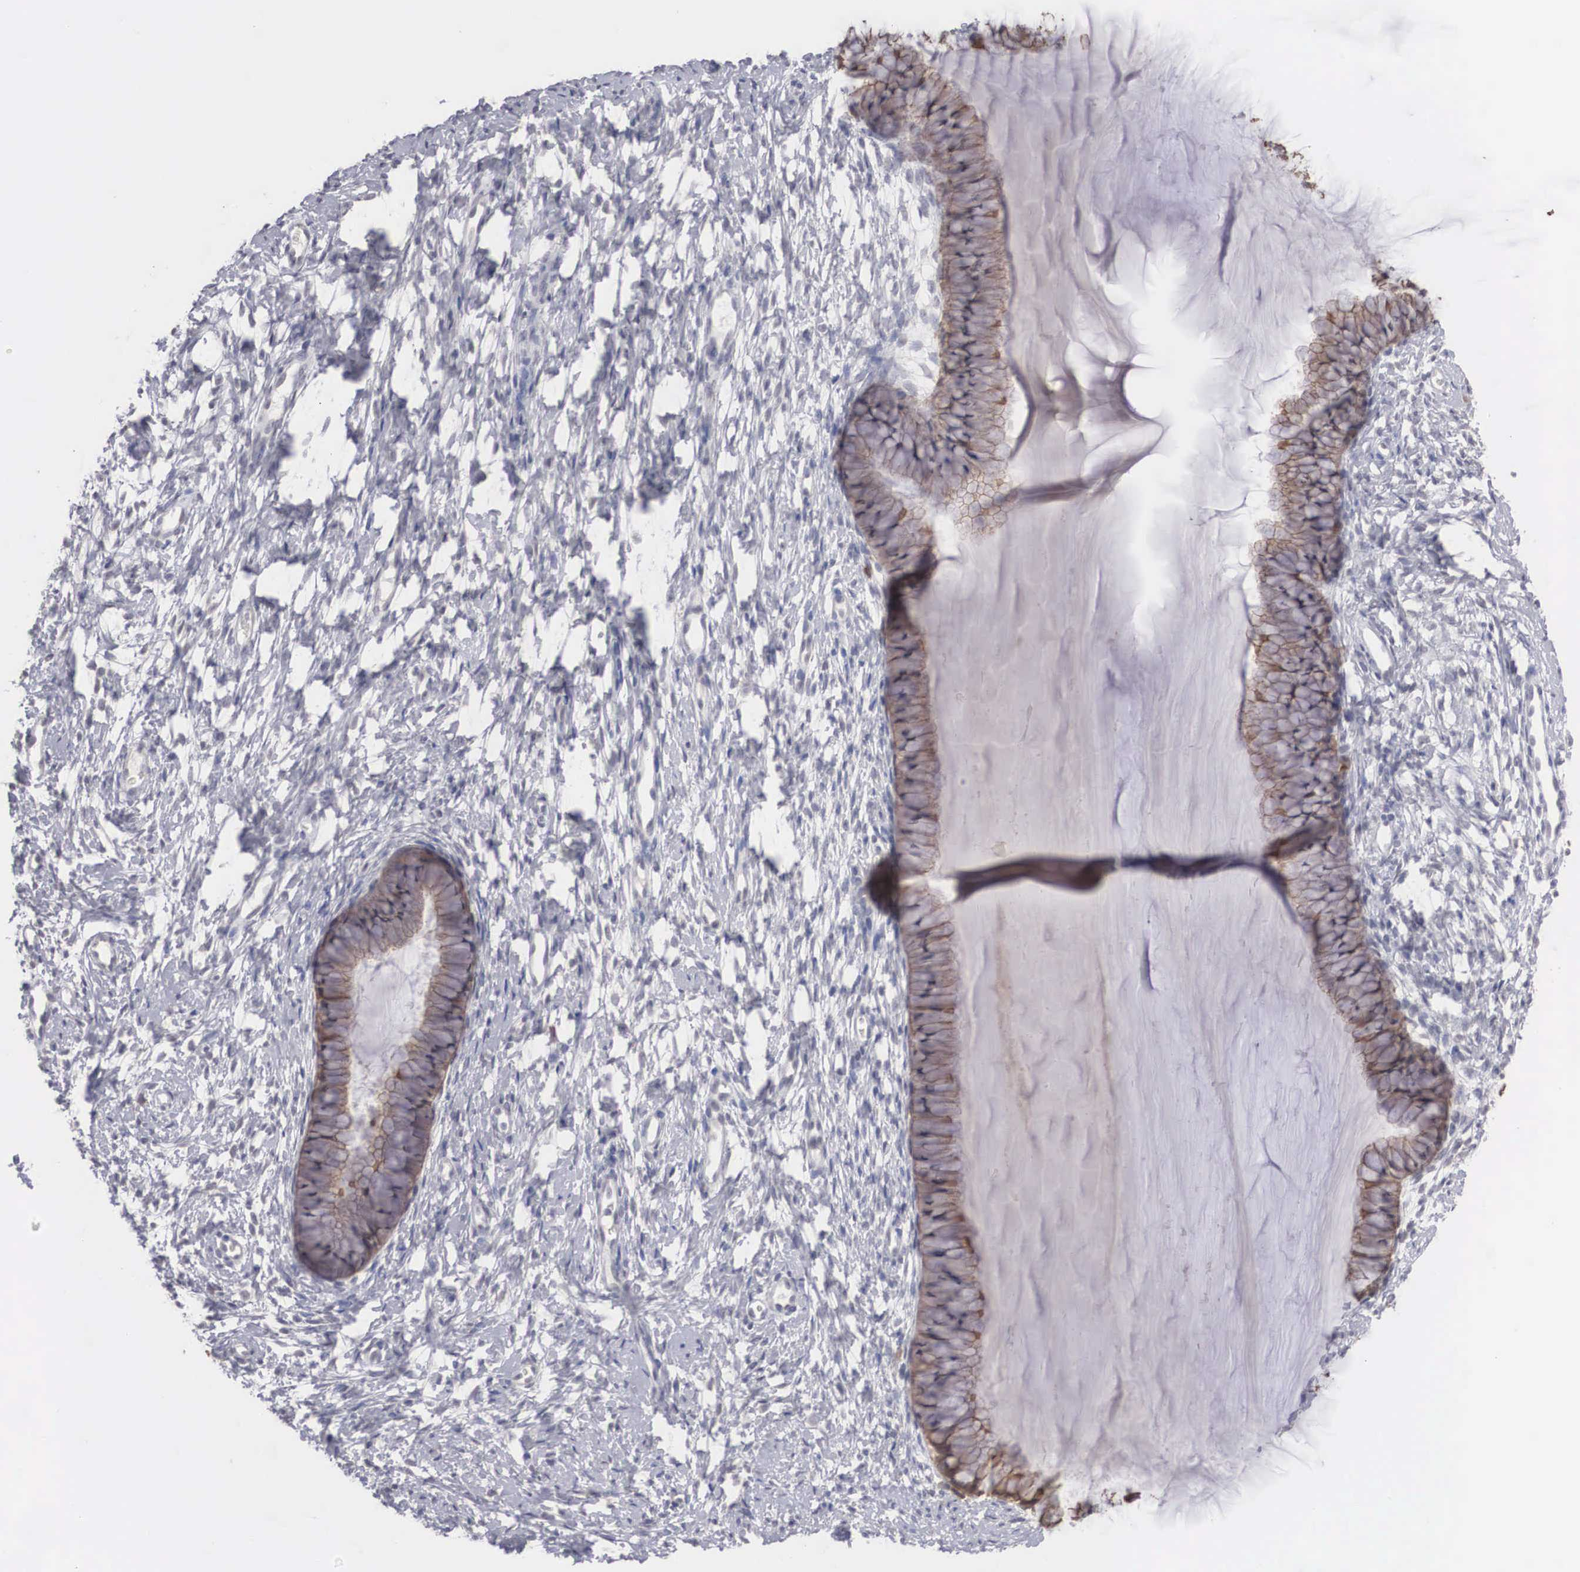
{"staining": {"intensity": "moderate", "quantity": ">75%", "location": "cytoplasmic/membranous"}, "tissue": "cervix", "cell_type": "Glandular cells", "image_type": "normal", "snomed": [{"axis": "morphology", "description": "Normal tissue, NOS"}, {"axis": "topography", "description": "Cervix"}], "caption": "High-power microscopy captured an IHC photomicrograph of normal cervix, revealing moderate cytoplasmic/membranous staining in approximately >75% of glandular cells.", "gene": "WDR89", "patient": {"sex": "female", "age": 82}}